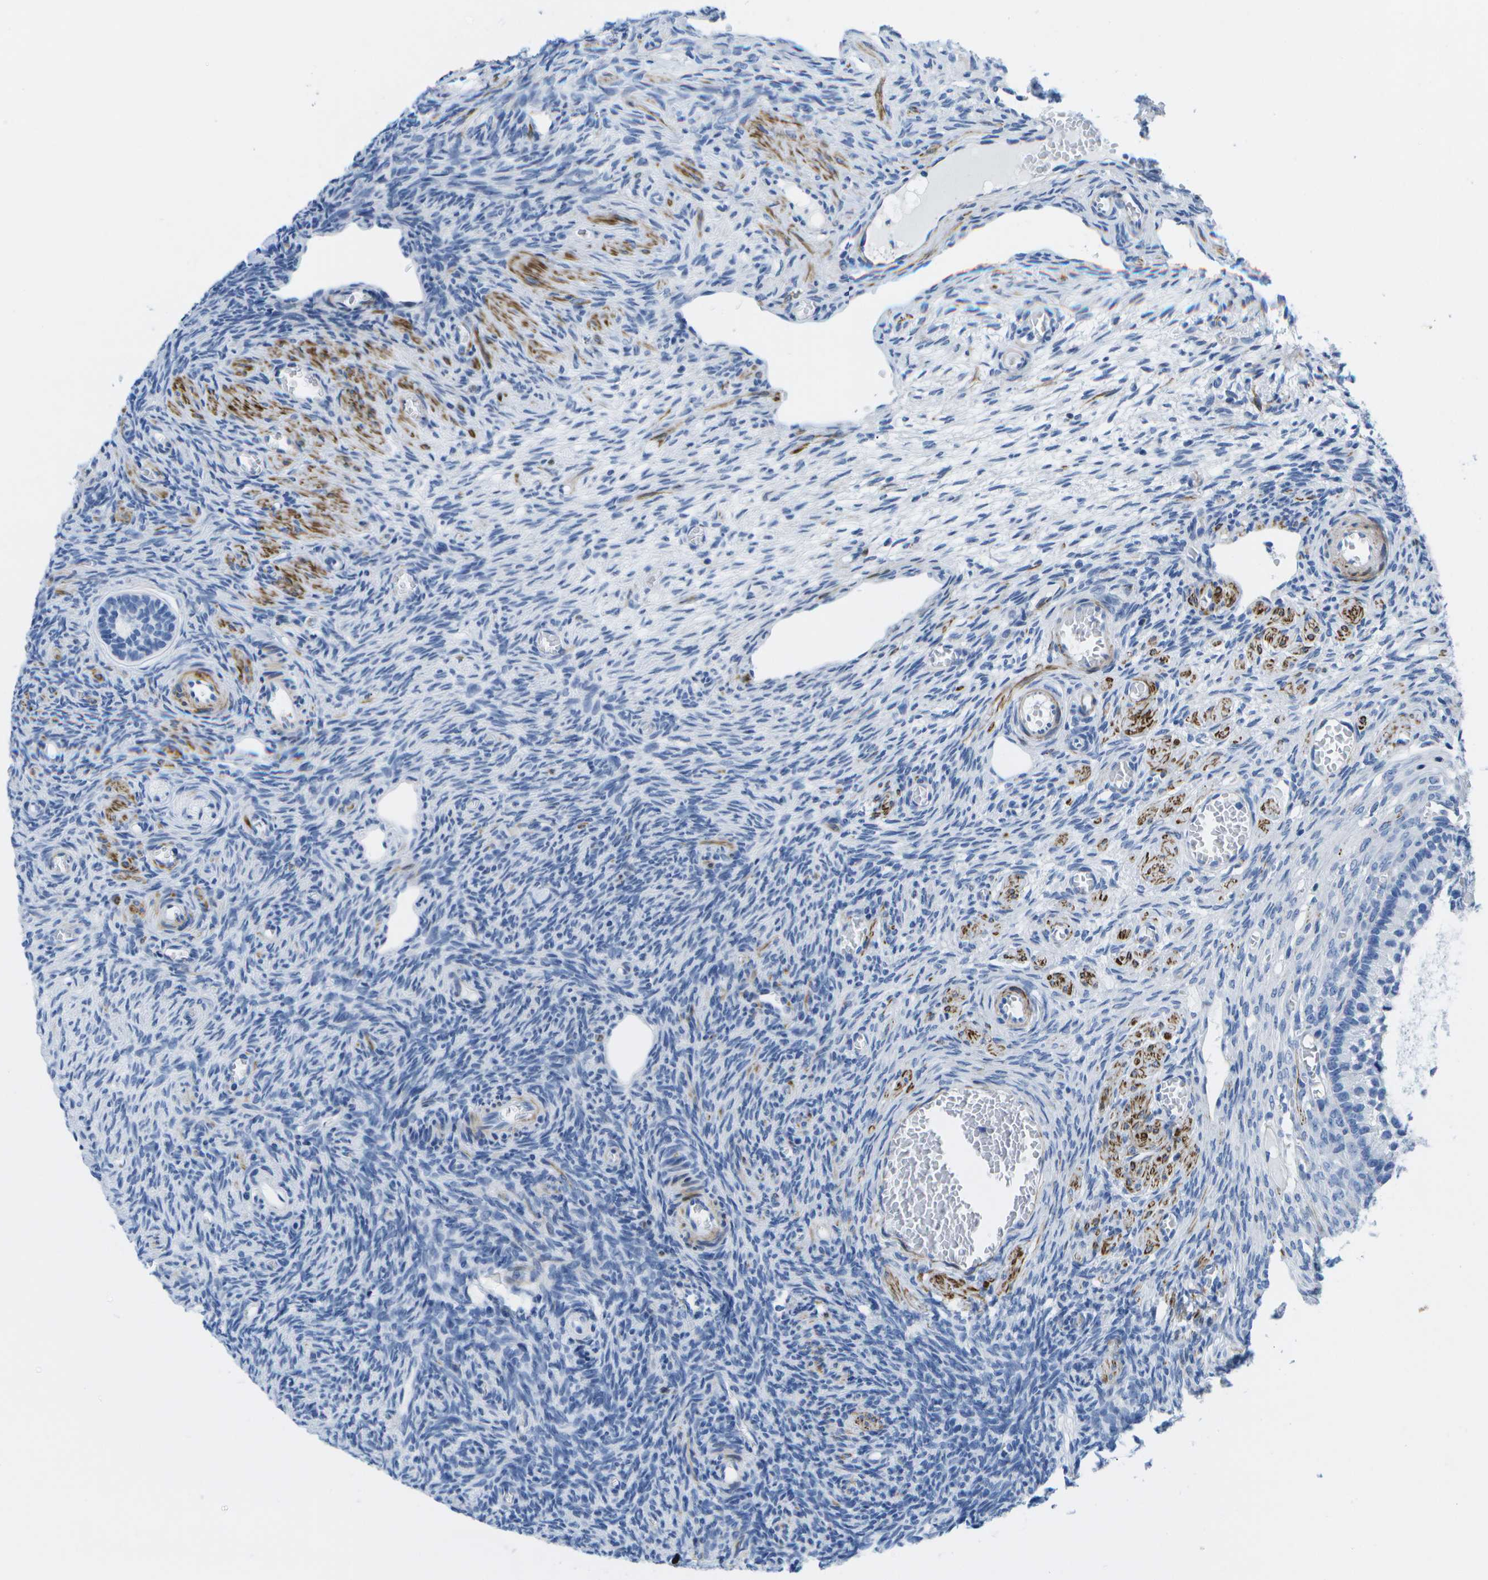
{"staining": {"intensity": "weak", "quantity": "<25%", "location": "cytoplasmic/membranous"}, "tissue": "ovary", "cell_type": "Follicle cells", "image_type": "normal", "snomed": [{"axis": "morphology", "description": "Normal tissue, NOS"}, {"axis": "topography", "description": "Ovary"}], "caption": "The histopathology image demonstrates no staining of follicle cells in unremarkable ovary. The staining was performed using DAB to visualize the protein expression in brown, while the nuclei were stained in blue with hematoxylin (Magnification: 20x).", "gene": "ADGRG6", "patient": {"sex": "female", "age": 27}}